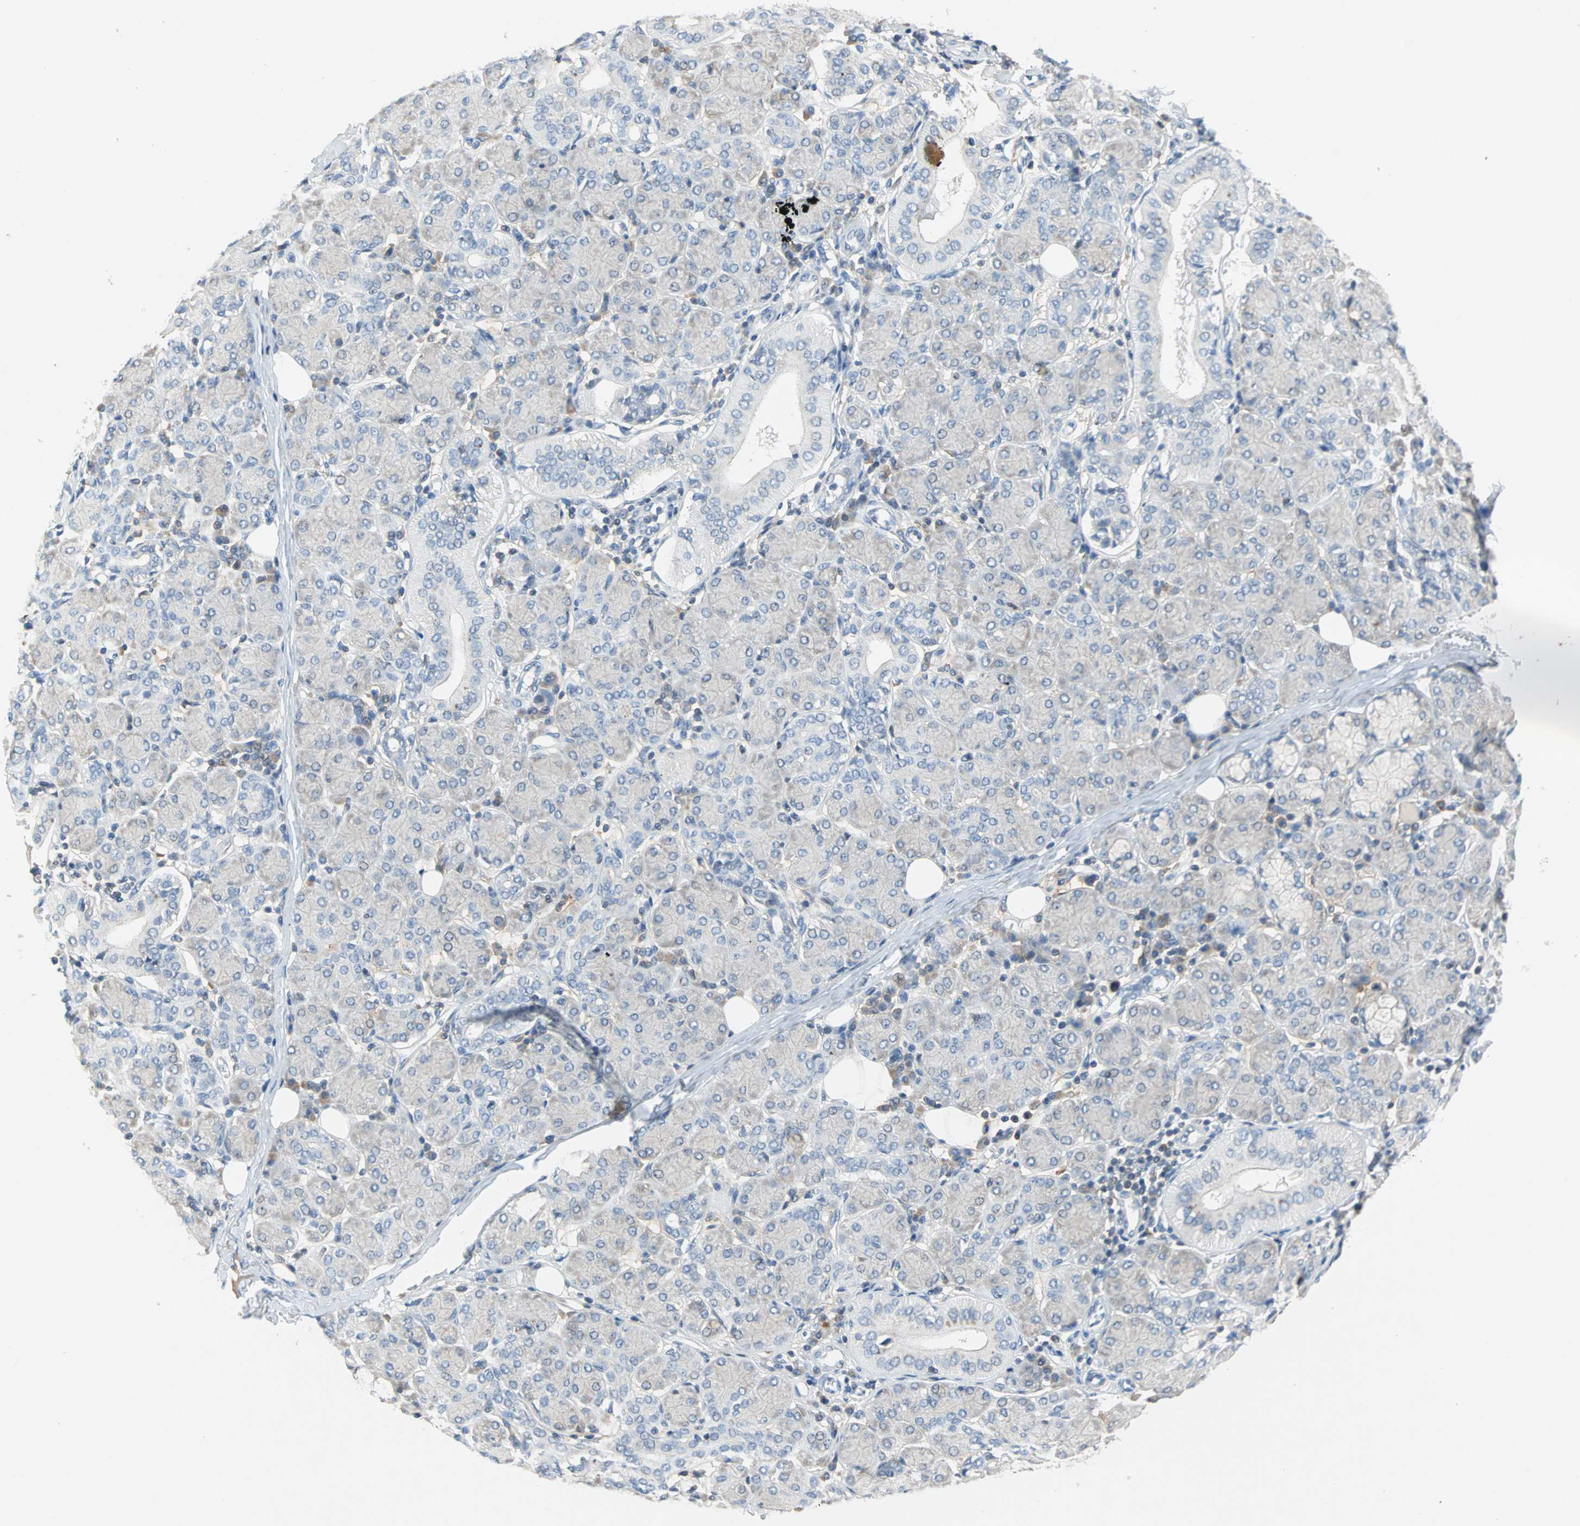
{"staining": {"intensity": "negative", "quantity": "none", "location": "none"}, "tissue": "salivary gland", "cell_type": "Glandular cells", "image_type": "normal", "snomed": [{"axis": "morphology", "description": "Normal tissue, NOS"}, {"axis": "morphology", "description": "Inflammation, NOS"}, {"axis": "topography", "description": "Lymph node"}, {"axis": "topography", "description": "Salivary gland"}], "caption": "Immunohistochemistry micrograph of benign salivary gland: human salivary gland stained with DAB exhibits no significant protein positivity in glandular cells.", "gene": "MAP4K1", "patient": {"sex": "male", "age": 3}}